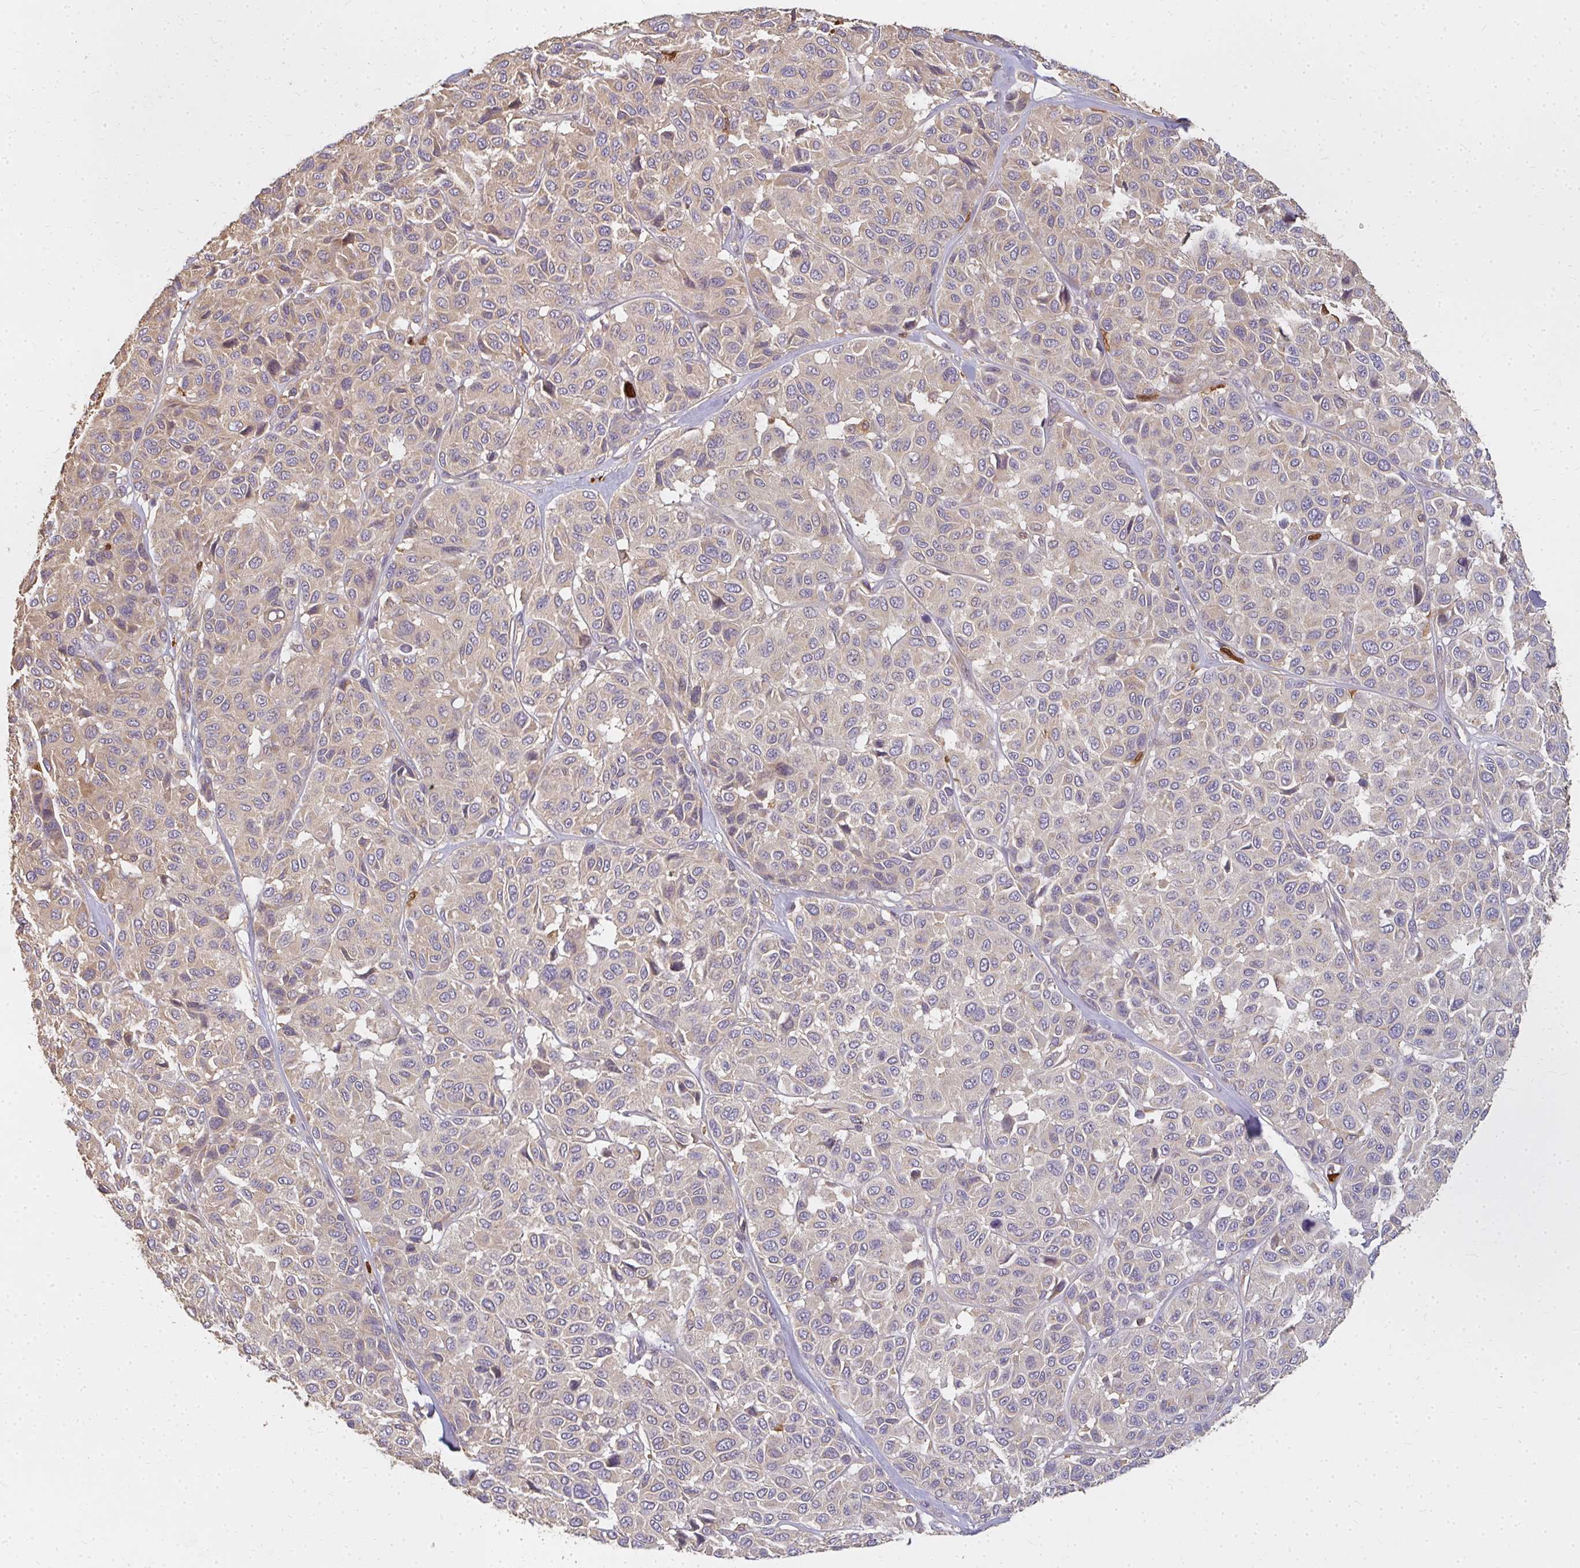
{"staining": {"intensity": "weak", "quantity": "<25%", "location": "cytoplasmic/membranous"}, "tissue": "melanoma", "cell_type": "Tumor cells", "image_type": "cancer", "snomed": [{"axis": "morphology", "description": "Malignant melanoma, NOS"}, {"axis": "topography", "description": "Skin"}], "caption": "An IHC image of malignant melanoma is shown. There is no staining in tumor cells of malignant melanoma. Nuclei are stained in blue.", "gene": "CNTRL", "patient": {"sex": "female", "age": 66}}